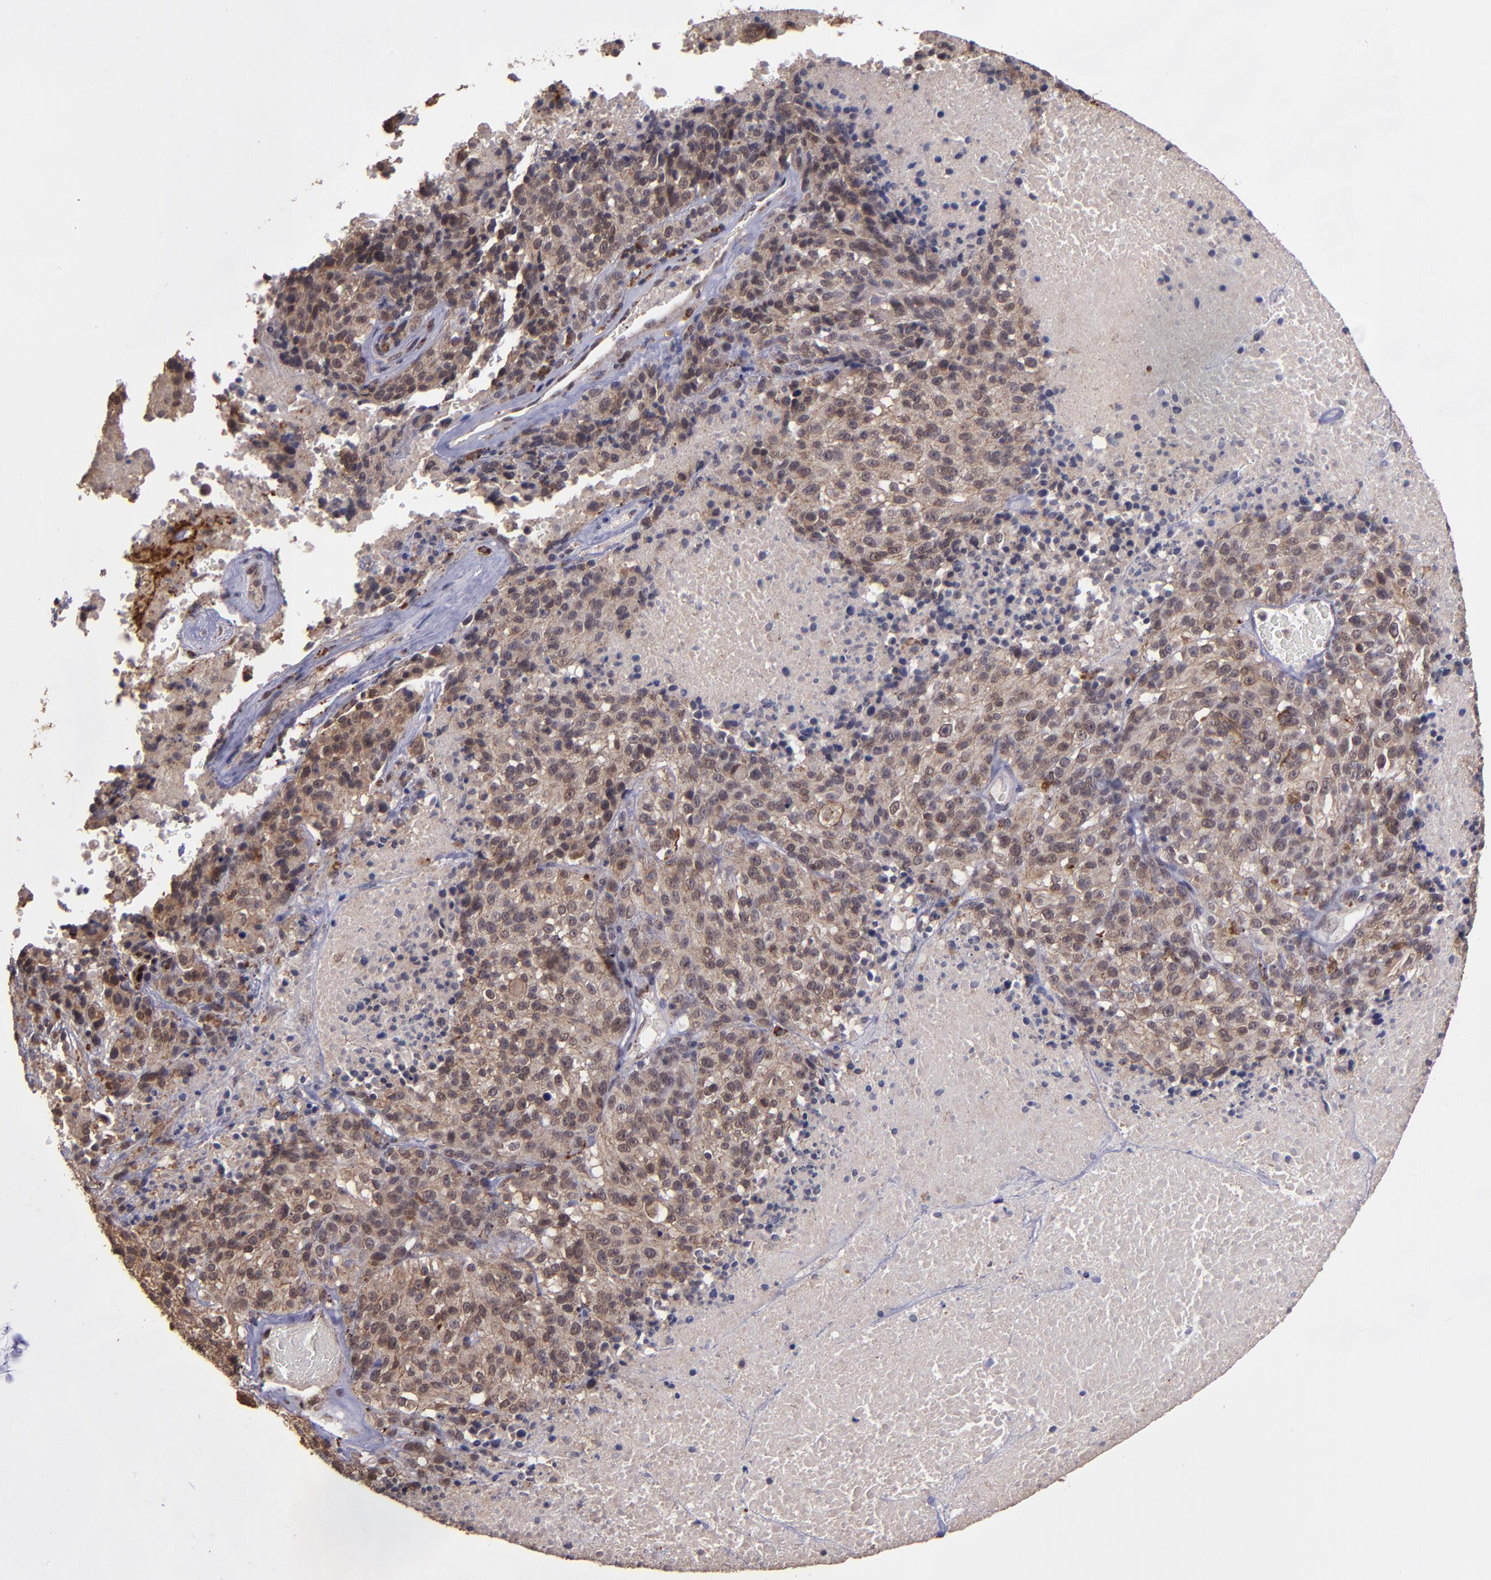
{"staining": {"intensity": "moderate", "quantity": ">75%", "location": "cytoplasmic/membranous,nuclear"}, "tissue": "melanoma", "cell_type": "Tumor cells", "image_type": "cancer", "snomed": [{"axis": "morphology", "description": "Malignant melanoma, Metastatic site"}, {"axis": "topography", "description": "Cerebral cortex"}], "caption": "Immunohistochemical staining of human melanoma demonstrates moderate cytoplasmic/membranous and nuclear protein expression in approximately >75% of tumor cells.", "gene": "SIPA1L1", "patient": {"sex": "female", "age": 52}}